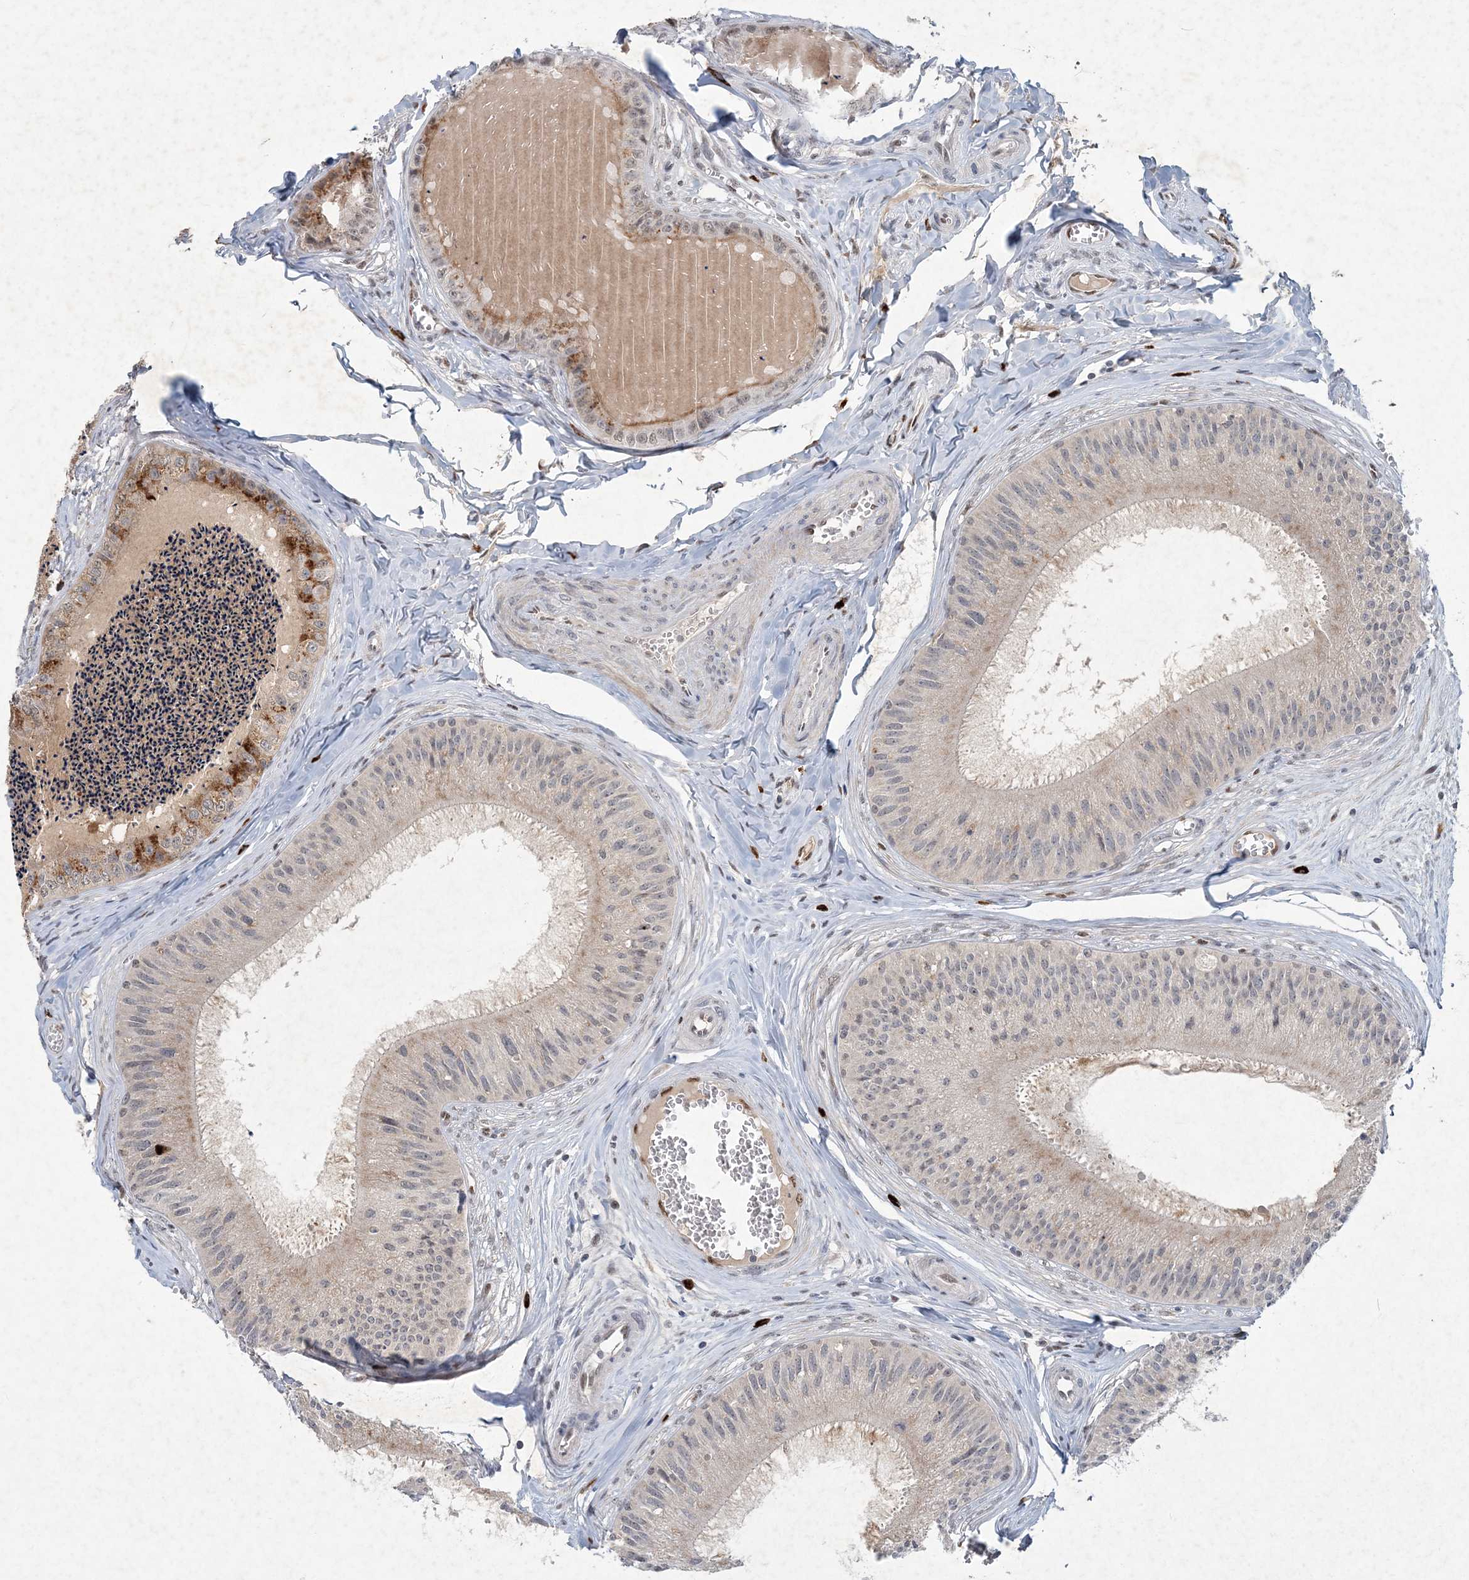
{"staining": {"intensity": "weak", "quantity": "25%-75%", "location": "cytoplasmic/membranous"}, "tissue": "epididymis", "cell_type": "Glandular cells", "image_type": "normal", "snomed": [{"axis": "morphology", "description": "Normal tissue, NOS"}, {"axis": "topography", "description": "Epididymis"}], "caption": "Immunohistochemical staining of benign epididymis reveals low levels of weak cytoplasmic/membranous expression in about 25%-75% of glandular cells. The staining was performed using DAB (3,3'-diaminobenzidine), with brown indicating positive protein expression. Nuclei are stained blue with hematoxylin.", "gene": "GIN1", "patient": {"sex": "male", "age": 31}}